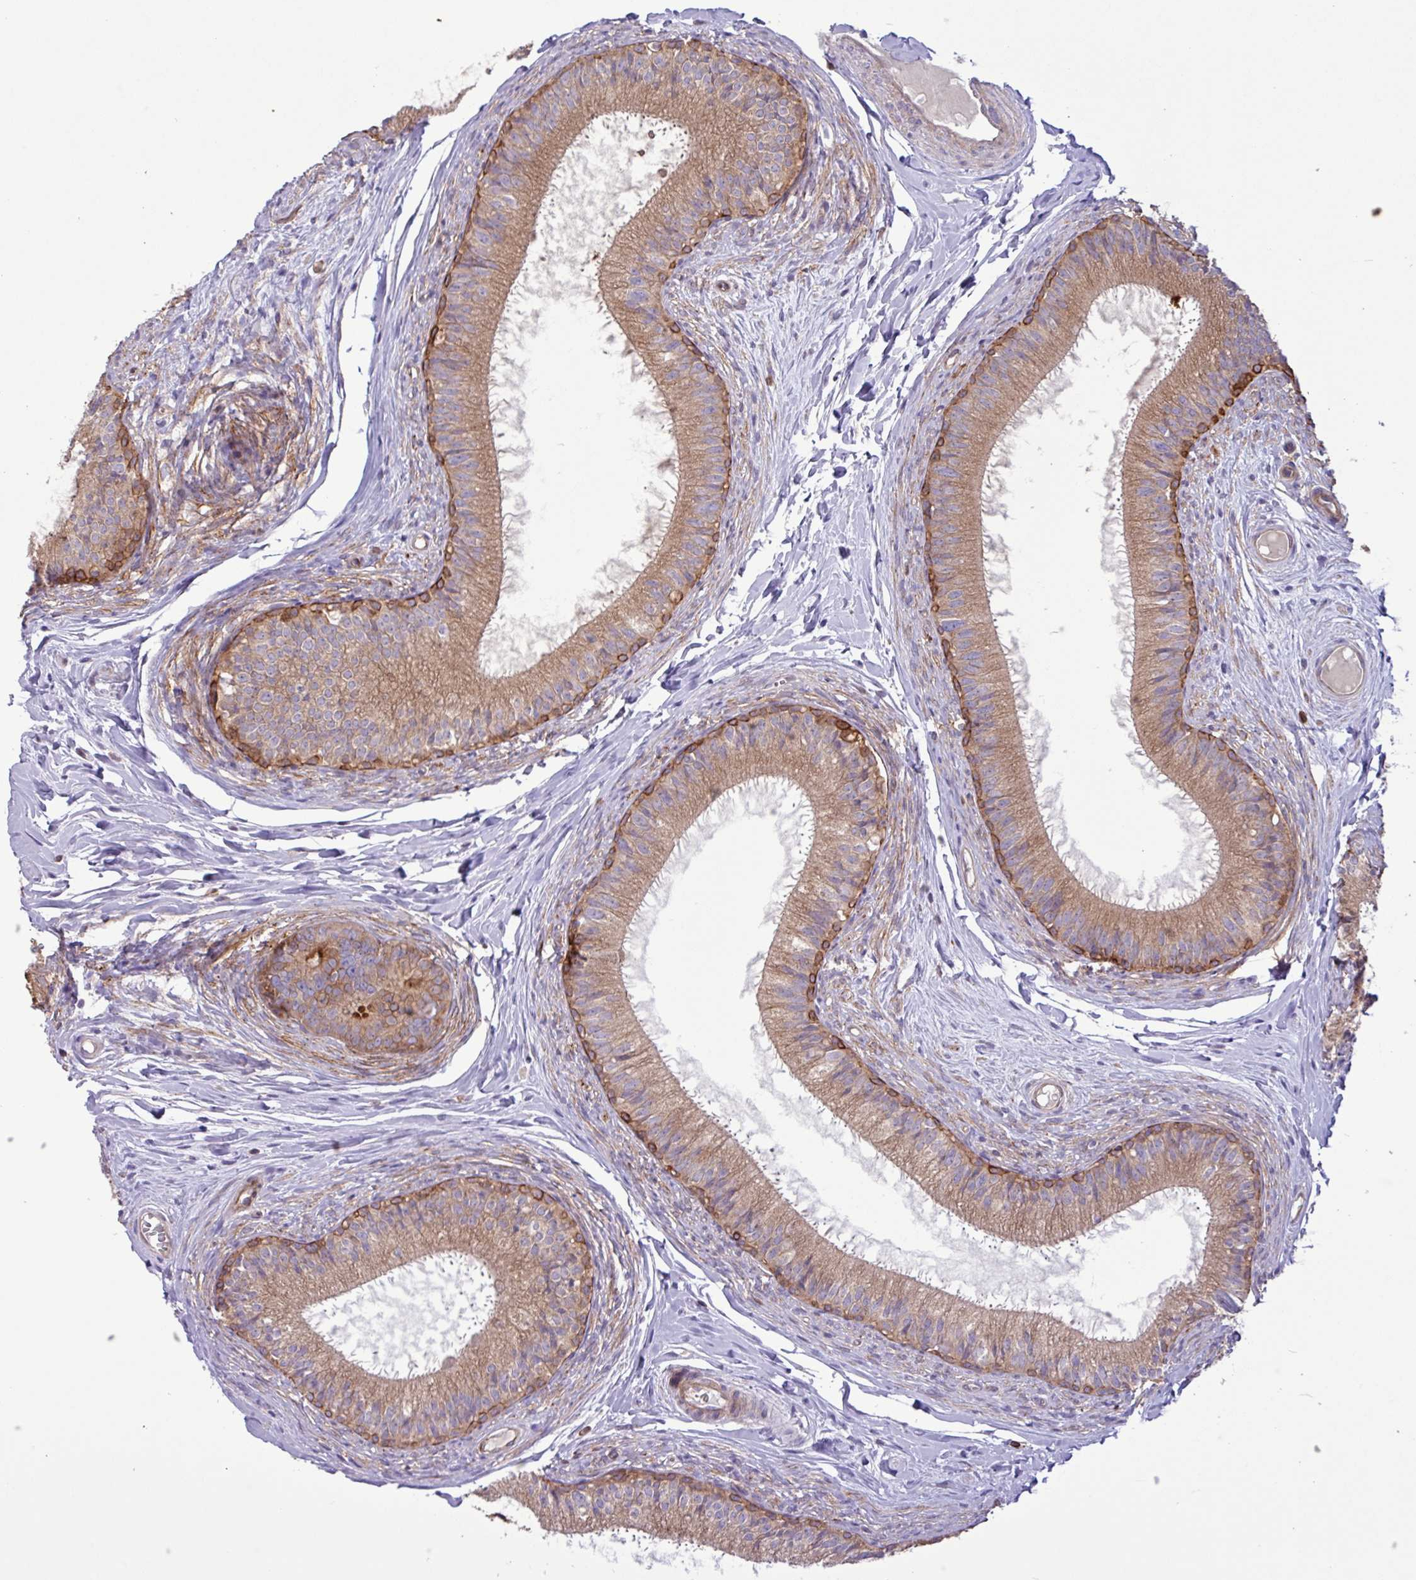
{"staining": {"intensity": "moderate", "quantity": ">75%", "location": "cytoplasmic/membranous"}, "tissue": "epididymis", "cell_type": "Glandular cells", "image_type": "normal", "snomed": [{"axis": "morphology", "description": "Normal tissue, NOS"}, {"axis": "topography", "description": "Epididymis"}], "caption": "A brown stain highlights moderate cytoplasmic/membranous staining of a protein in glandular cells of normal epididymis. The protein of interest is shown in brown color, while the nuclei are stained blue.", "gene": "CNTRL", "patient": {"sex": "male", "age": 25}}